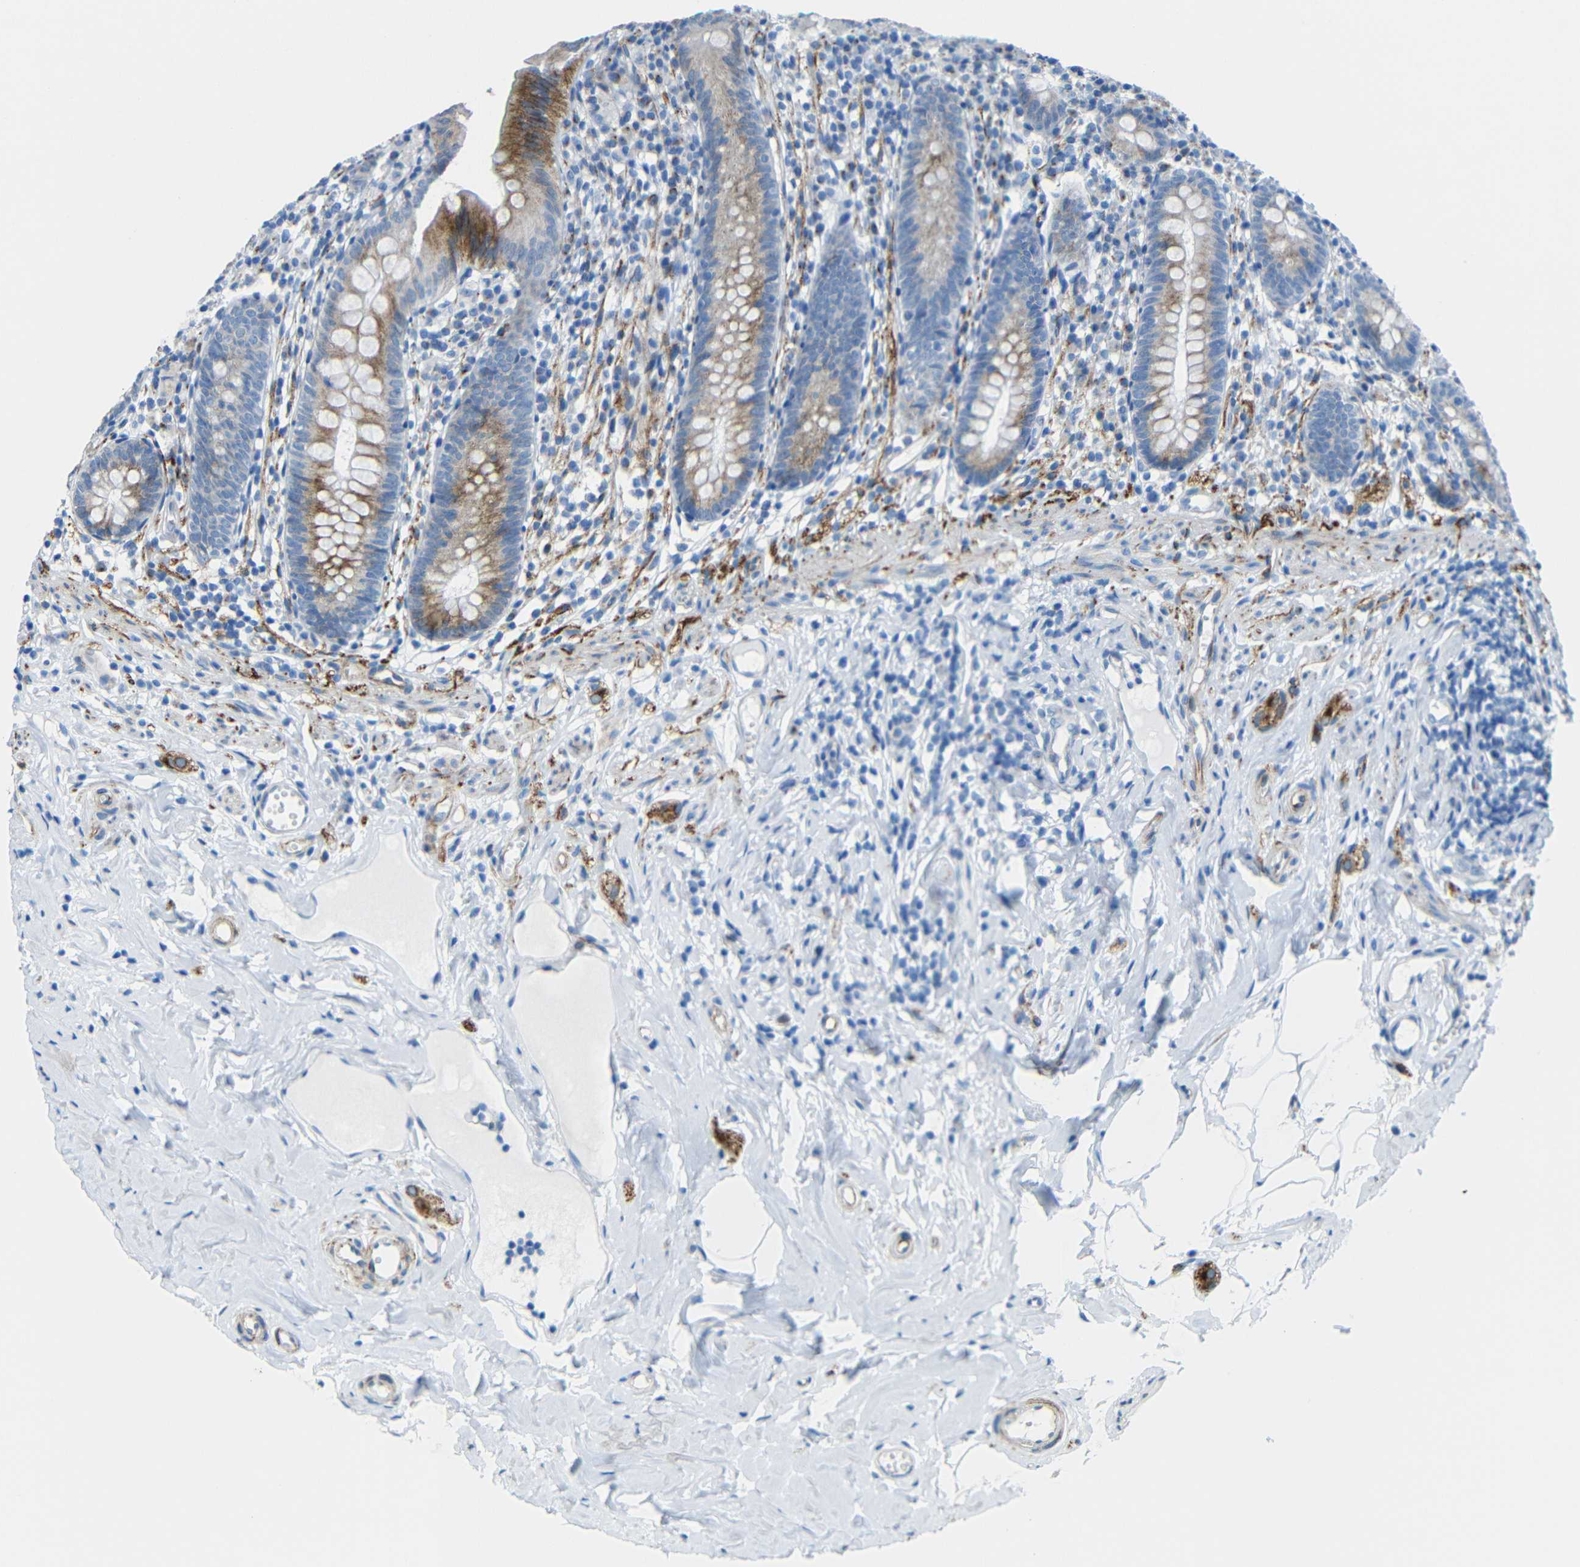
{"staining": {"intensity": "moderate", "quantity": "25%-75%", "location": "cytoplasmic/membranous"}, "tissue": "appendix", "cell_type": "Glandular cells", "image_type": "normal", "snomed": [{"axis": "morphology", "description": "Normal tissue, NOS"}, {"axis": "topography", "description": "Appendix"}], "caption": "Protein analysis of normal appendix shows moderate cytoplasmic/membranous staining in about 25%-75% of glandular cells.", "gene": "TUBB4B", "patient": {"sex": "male", "age": 52}}